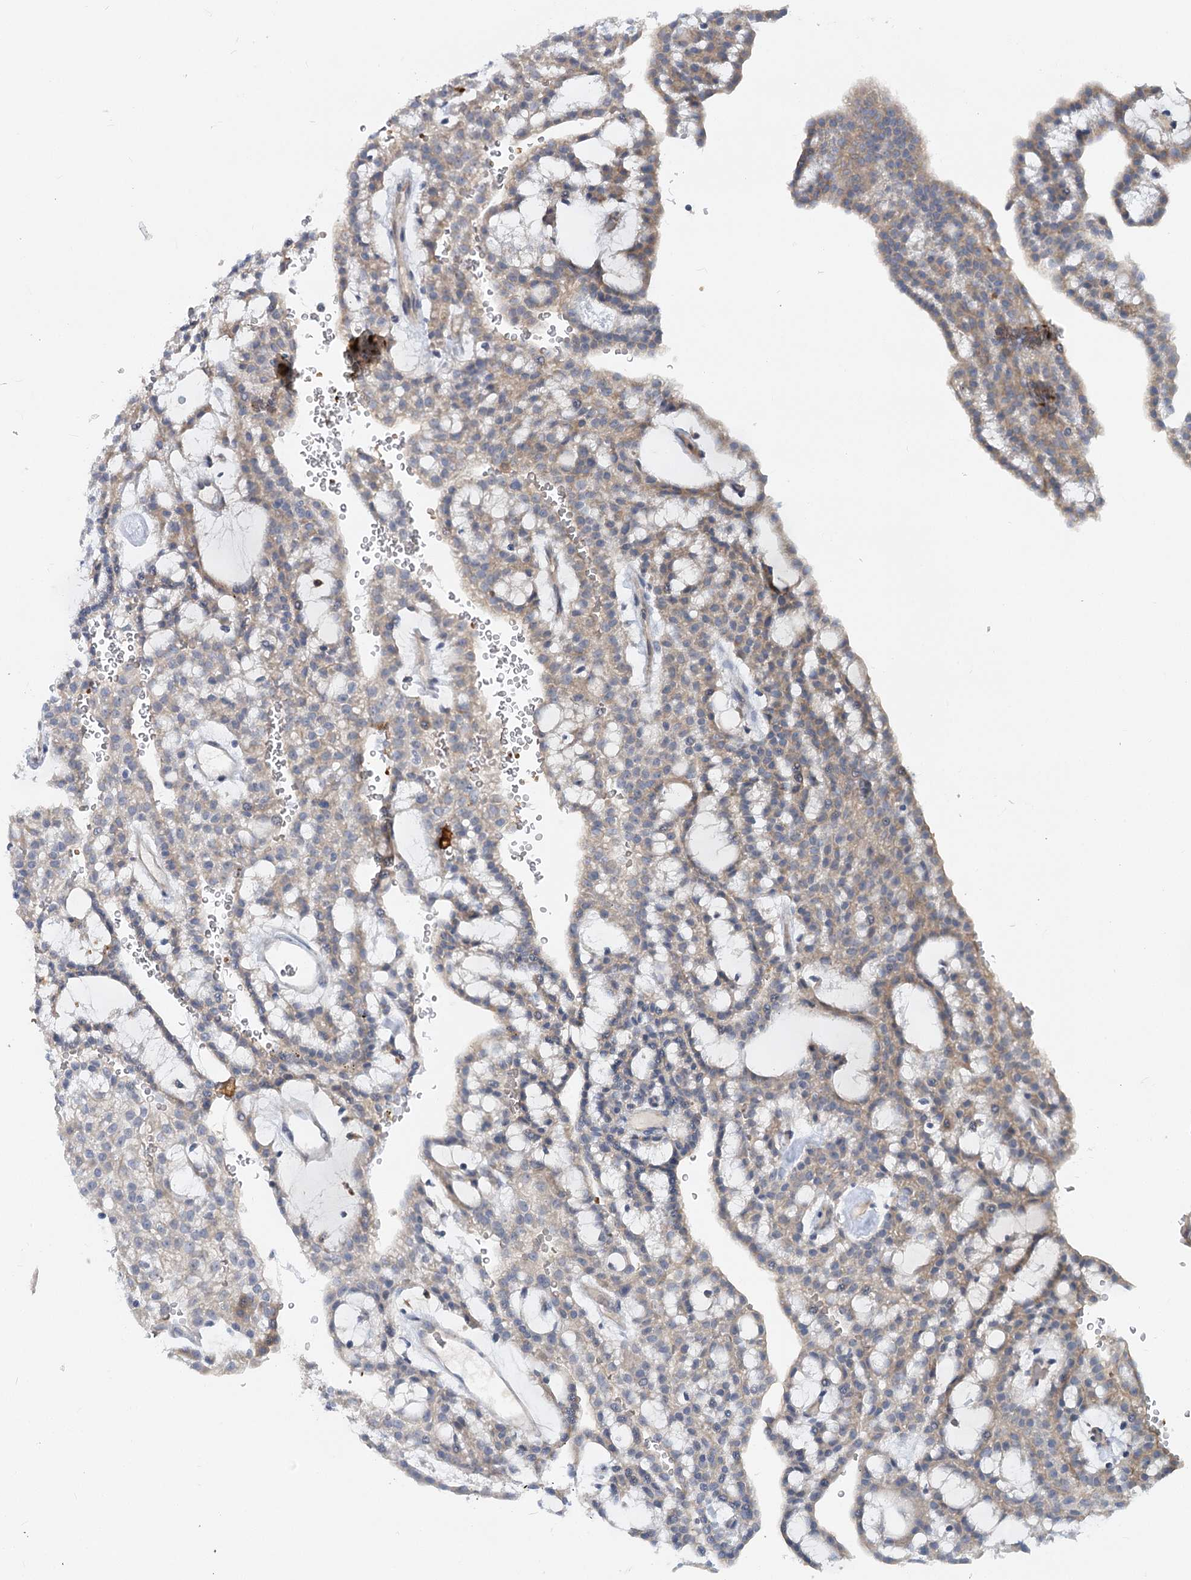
{"staining": {"intensity": "weak", "quantity": "25%-75%", "location": "cytoplasmic/membranous"}, "tissue": "renal cancer", "cell_type": "Tumor cells", "image_type": "cancer", "snomed": [{"axis": "morphology", "description": "Adenocarcinoma, NOS"}, {"axis": "topography", "description": "Kidney"}], "caption": "Renal cancer stained with immunohistochemistry demonstrates weak cytoplasmic/membranous staining in about 25%-75% of tumor cells.", "gene": "CIB4", "patient": {"sex": "male", "age": 63}}